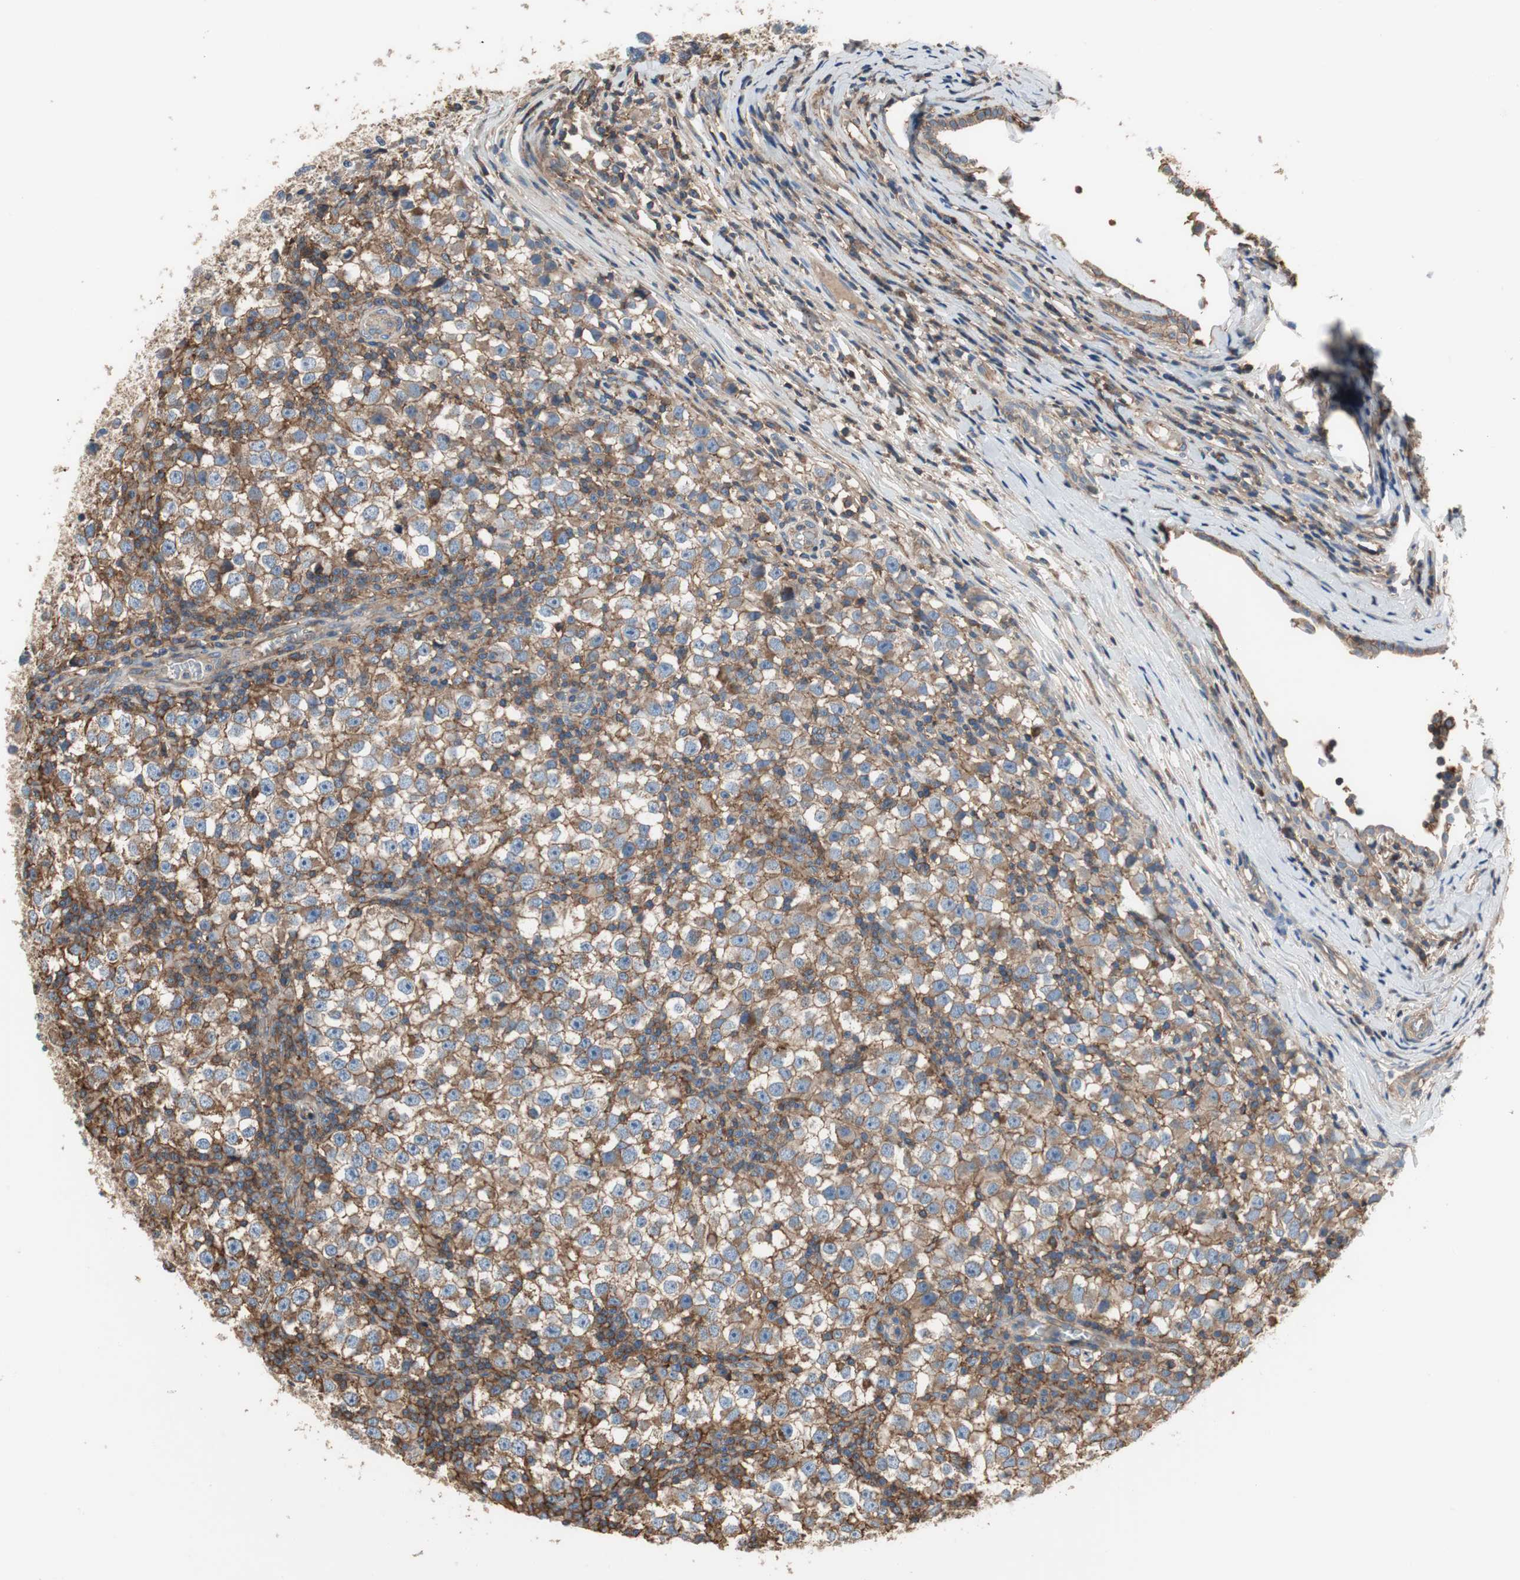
{"staining": {"intensity": "weak", "quantity": ">75%", "location": "cytoplasmic/membranous"}, "tissue": "testis cancer", "cell_type": "Tumor cells", "image_type": "cancer", "snomed": [{"axis": "morphology", "description": "Seminoma, NOS"}, {"axis": "topography", "description": "Testis"}], "caption": "Immunohistochemistry (IHC) (DAB) staining of human seminoma (testis) reveals weak cytoplasmic/membranous protein positivity in approximately >75% of tumor cells.", "gene": "IL1RL1", "patient": {"sex": "male", "age": 65}}